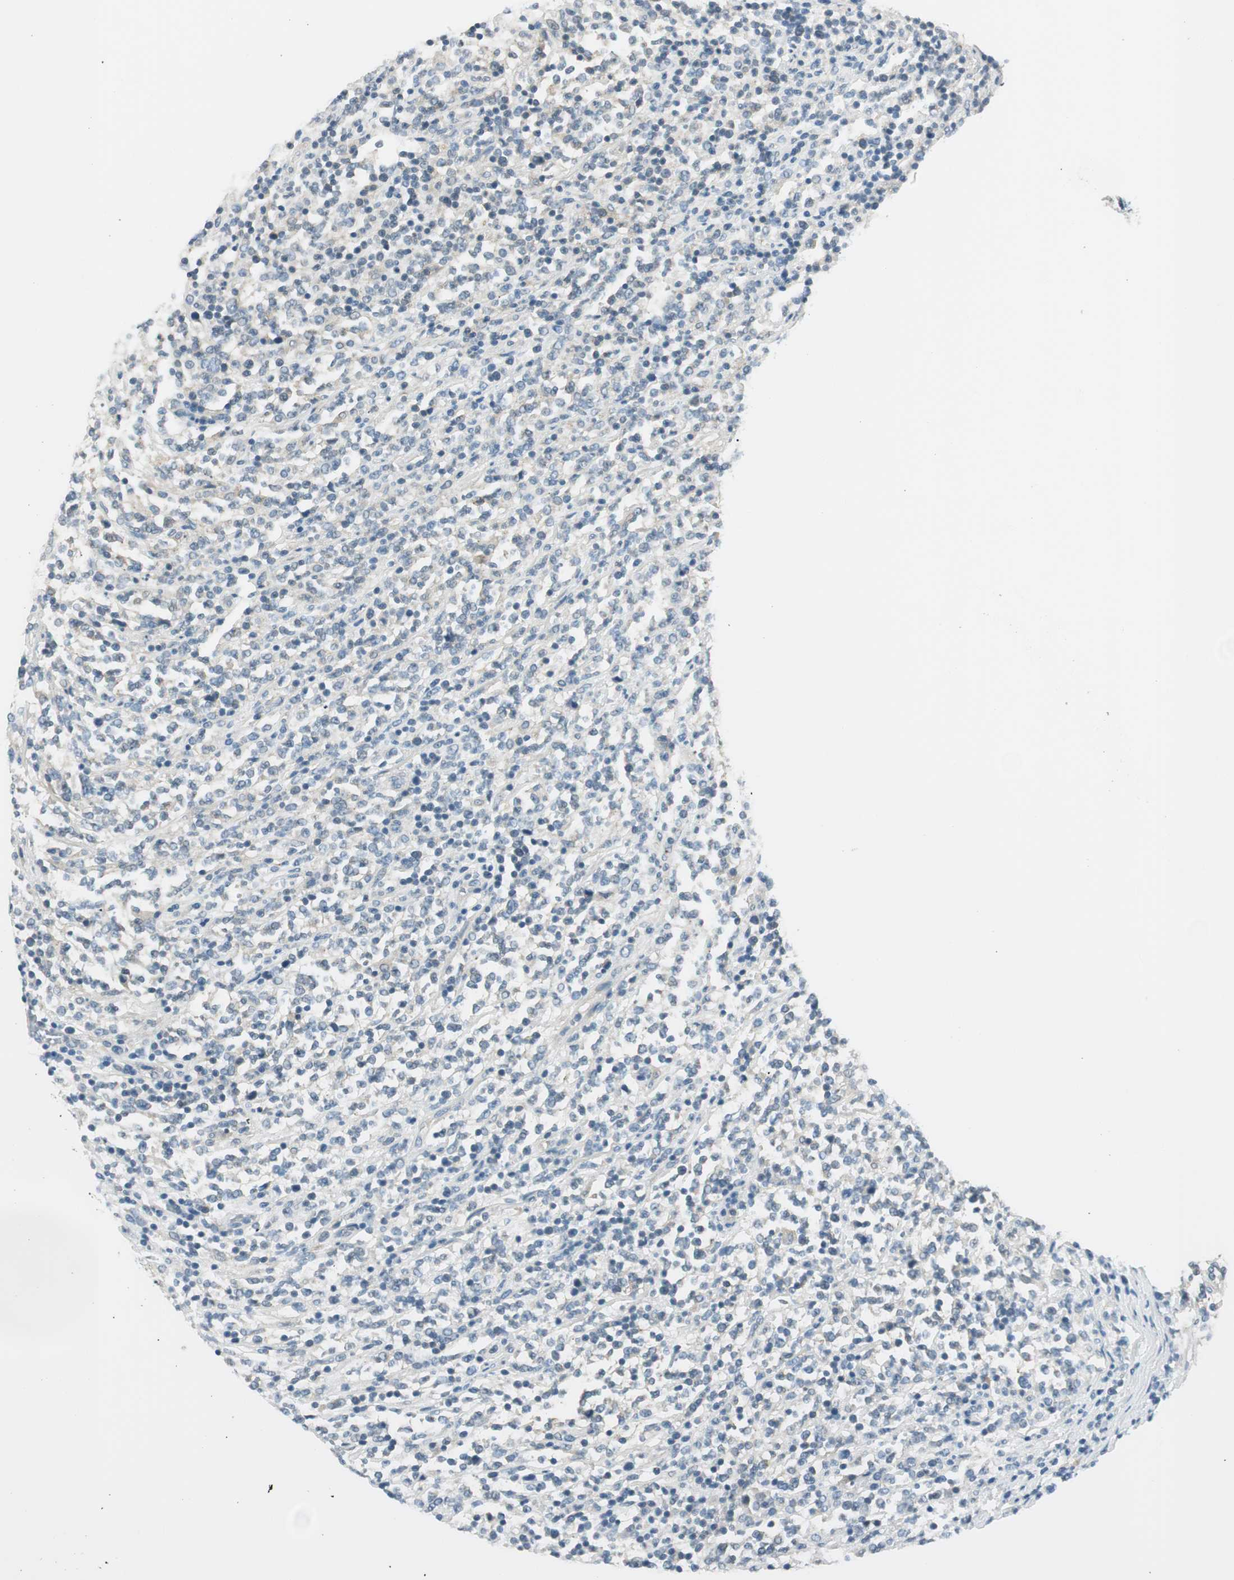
{"staining": {"intensity": "negative", "quantity": "none", "location": "none"}, "tissue": "lymphoma", "cell_type": "Tumor cells", "image_type": "cancer", "snomed": [{"axis": "morphology", "description": "Malignant lymphoma, non-Hodgkin's type, High grade"}, {"axis": "topography", "description": "Soft tissue"}], "caption": "IHC photomicrograph of neoplastic tissue: lymphoma stained with DAB reveals no significant protein expression in tumor cells.", "gene": "TACR3", "patient": {"sex": "male", "age": 18}}